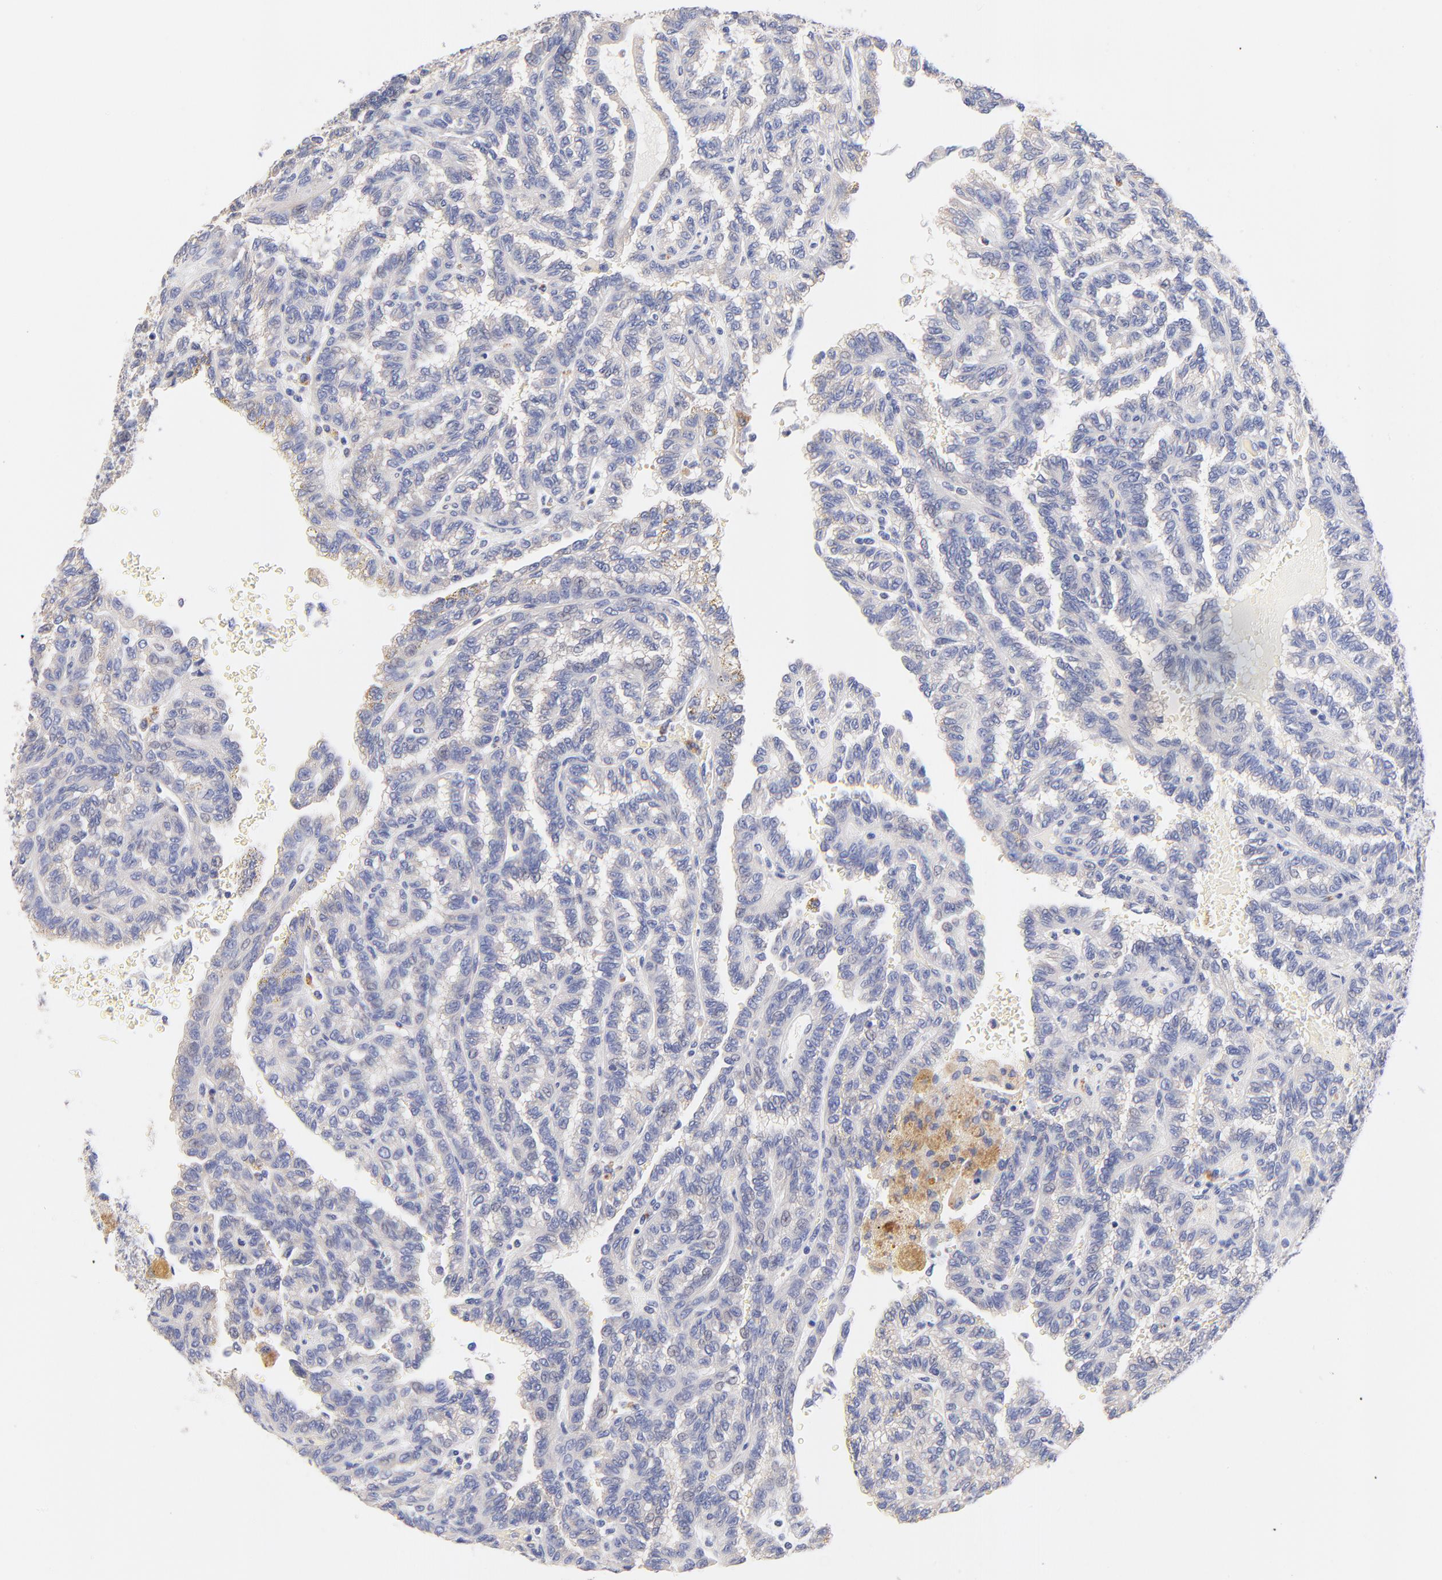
{"staining": {"intensity": "negative", "quantity": "none", "location": "none"}, "tissue": "renal cancer", "cell_type": "Tumor cells", "image_type": "cancer", "snomed": [{"axis": "morphology", "description": "Inflammation, NOS"}, {"axis": "morphology", "description": "Adenocarcinoma, NOS"}, {"axis": "topography", "description": "Kidney"}], "caption": "Immunohistochemical staining of renal cancer (adenocarcinoma) demonstrates no significant expression in tumor cells.", "gene": "HS3ST1", "patient": {"sex": "male", "age": 68}}